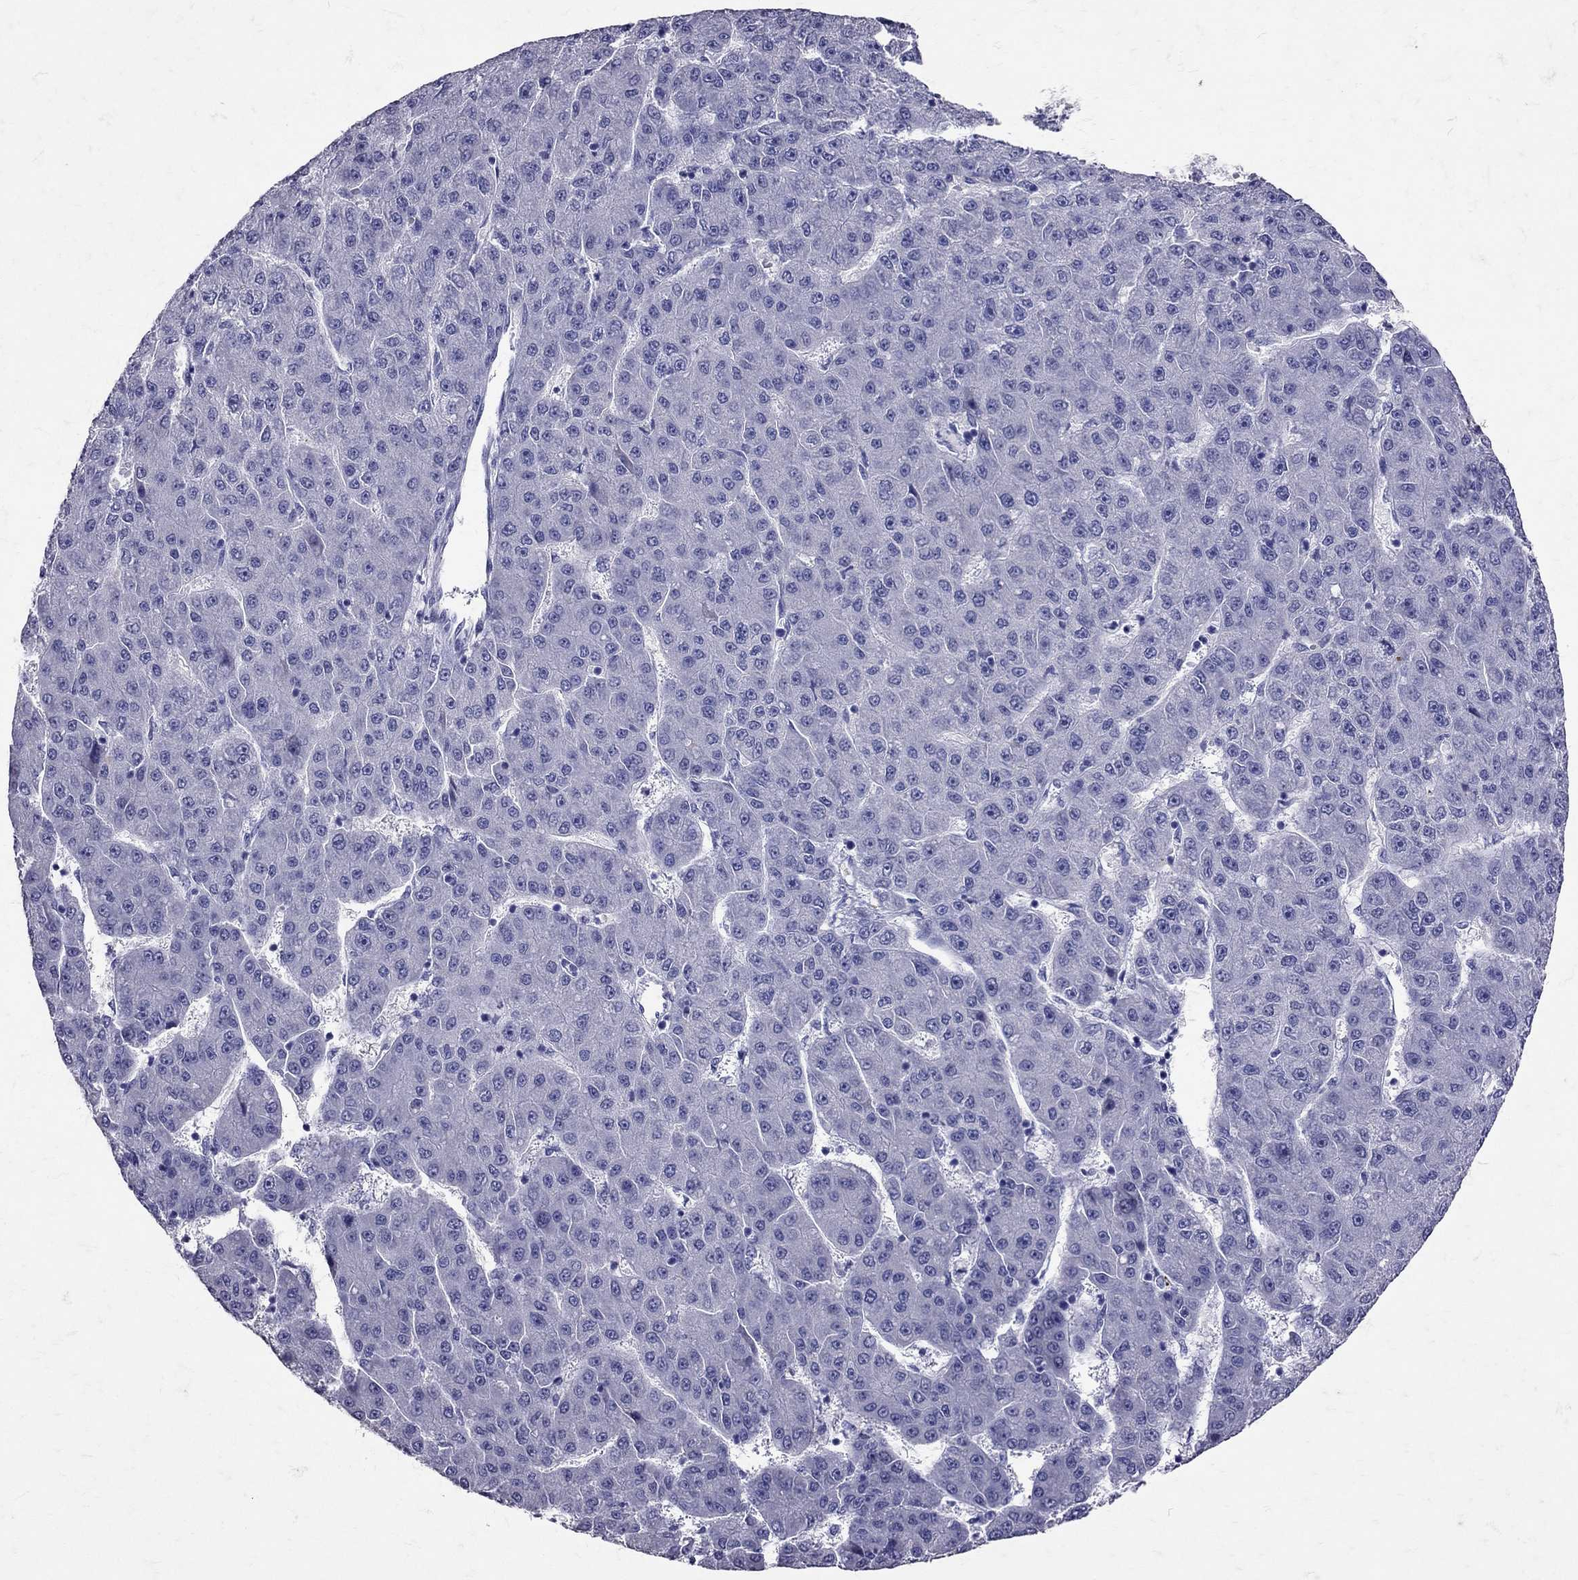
{"staining": {"intensity": "negative", "quantity": "none", "location": "none"}, "tissue": "liver cancer", "cell_type": "Tumor cells", "image_type": "cancer", "snomed": [{"axis": "morphology", "description": "Carcinoma, Hepatocellular, NOS"}, {"axis": "topography", "description": "Liver"}], "caption": "Immunohistochemistry (IHC) photomicrograph of neoplastic tissue: liver cancer stained with DAB shows no significant protein positivity in tumor cells.", "gene": "SST", "patient": {"sex": "male", "age": 67}}